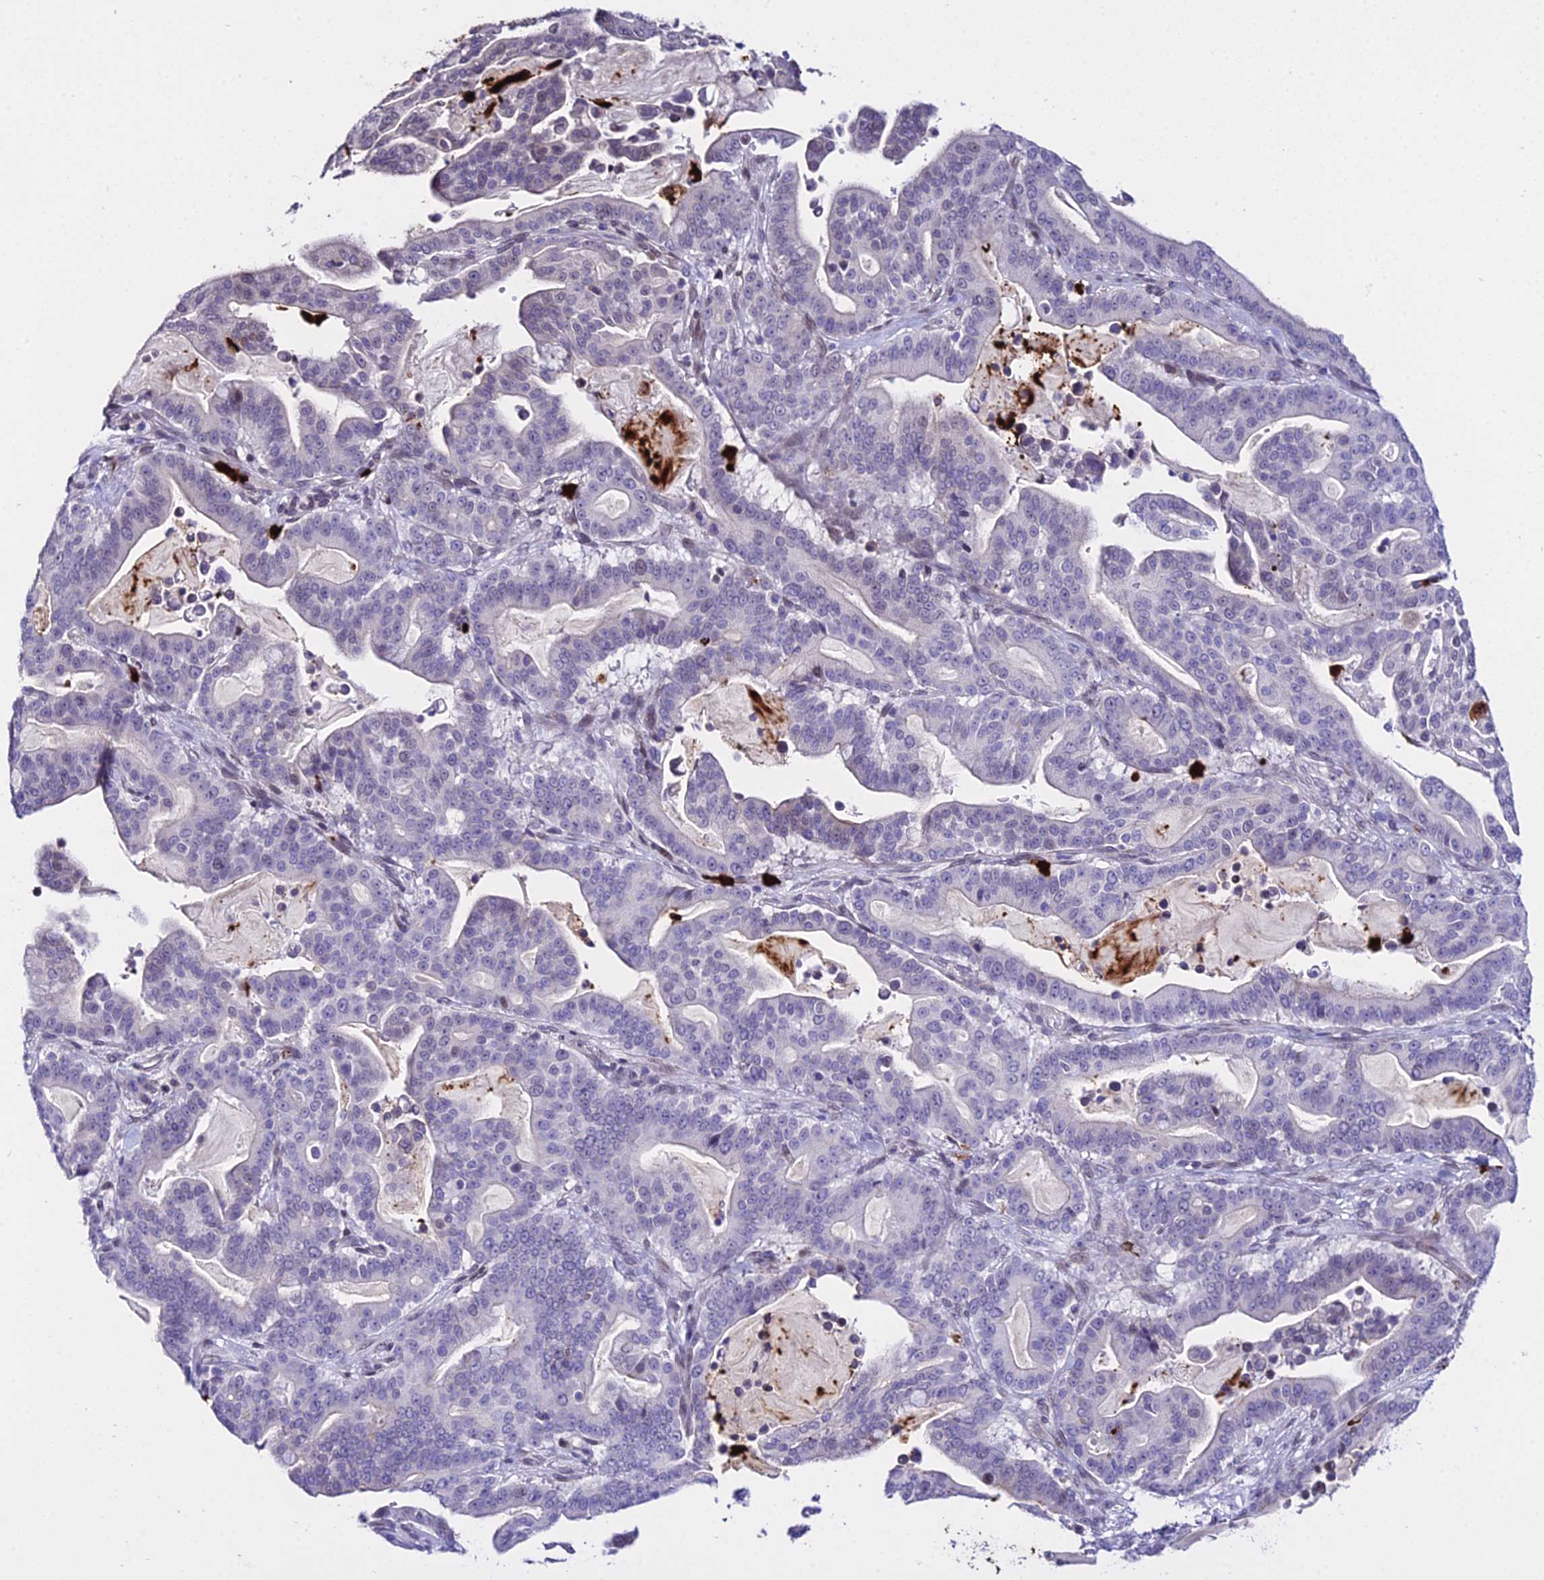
{"staining": {"intensity": "negative", "quantity": "none", "location": "none"}, "tissue": "pancreatic cancer", "cell_type": "Tumor cells", "image_type": "cancer", "snomed": [{"axis": "morphology", "description": "Adenocarcinoma, NOS"}, {"axis": "topography", "description": "Pancreas"}], "caption": "High power microscopy histopathology image of an IHC image of pancreatic cancer, revealing no significant staining in tumor cells. The staining was performed using DAB to visualize the protein expression in brown, while the nuclei were stained in blue with hematoxylin (Magnification: 20x).", "gene": "MCM10", "patient": {"sex": "male", "age": 63}}